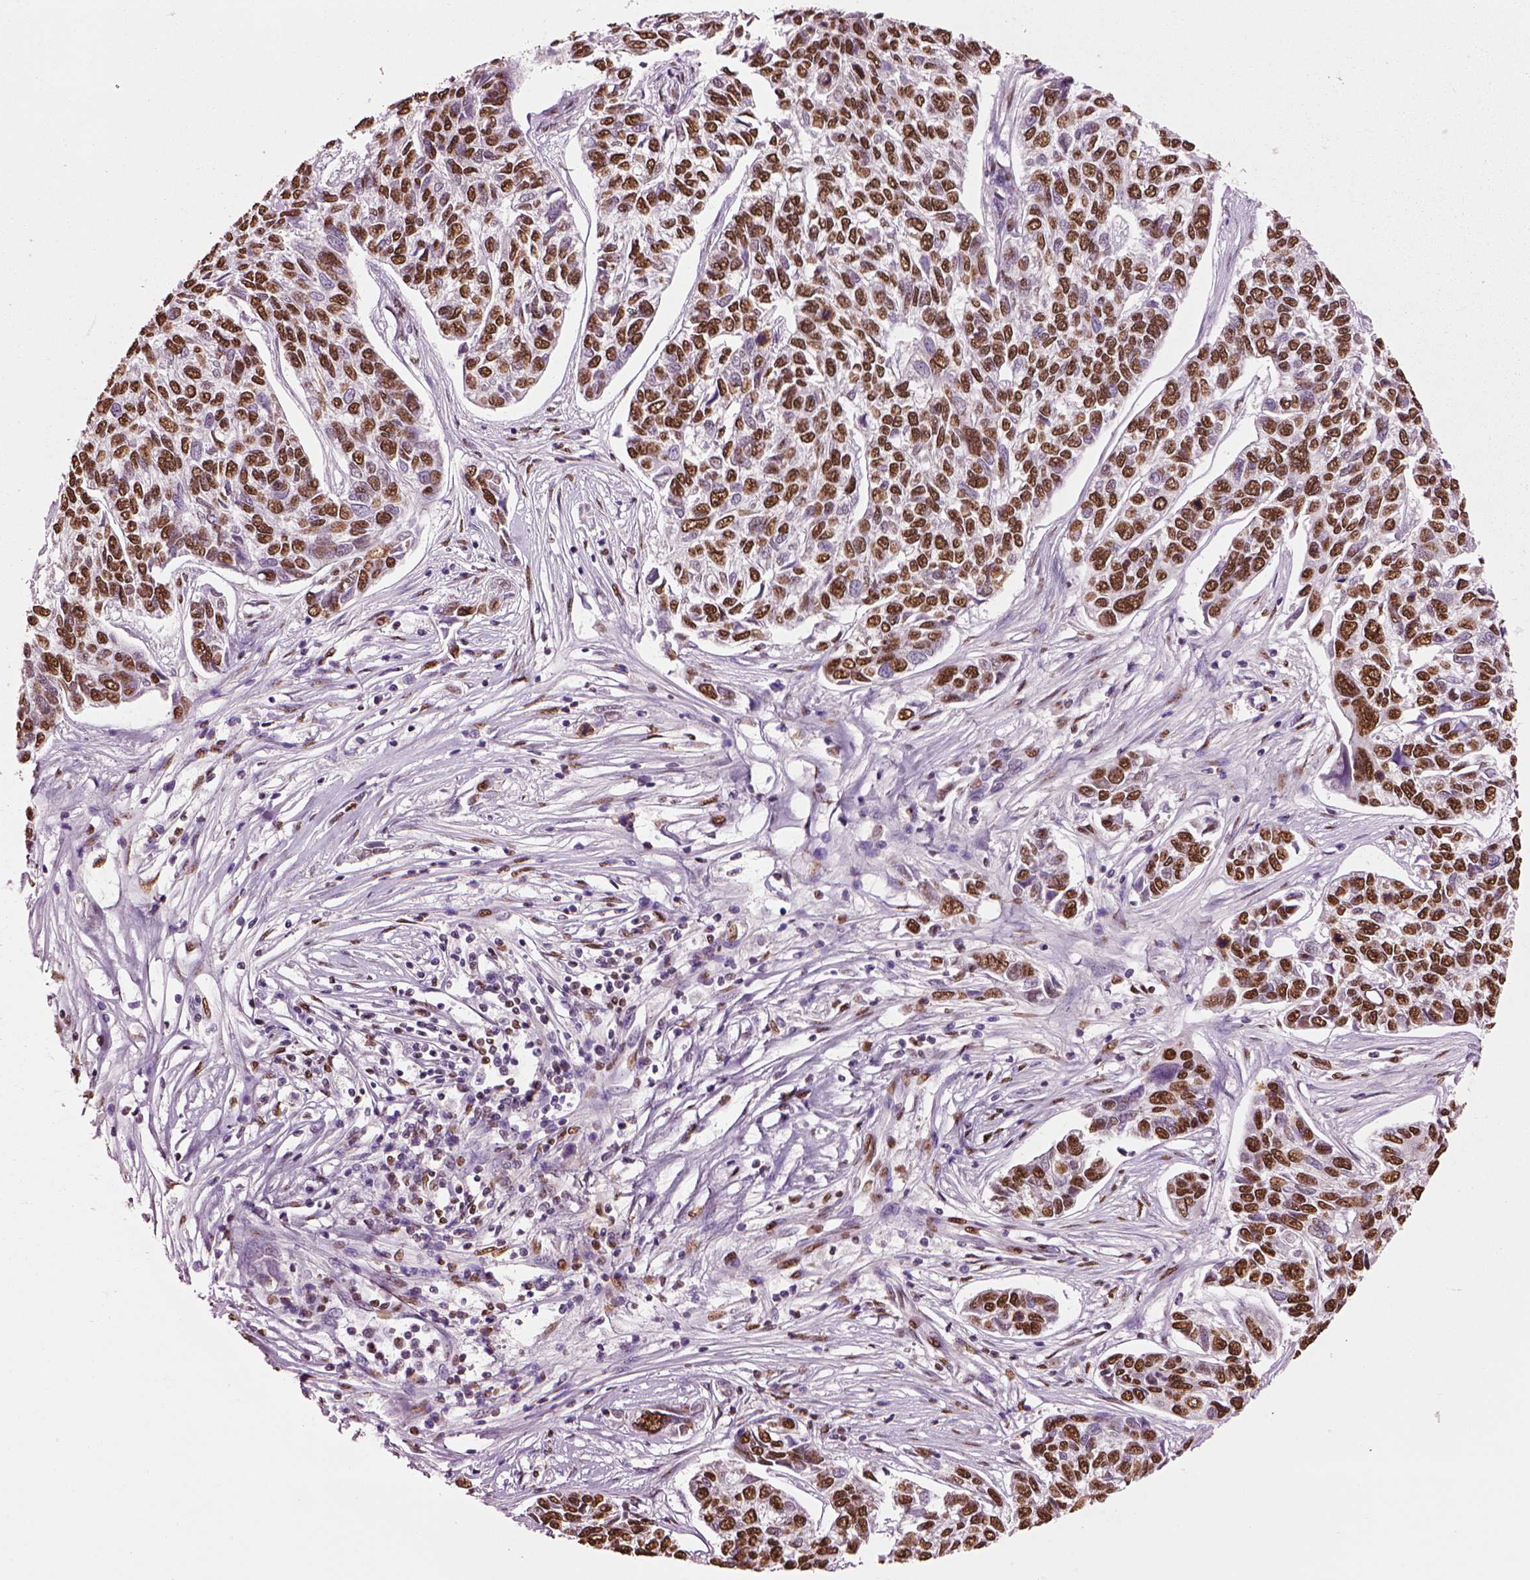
{"staining": {"intensity": "strong", "quantity": ">75%", "location": "nuclear"}, "tissue": "skin cancer", "cell_type": "Tumor cells", "image_type": "cancer", "snomed": [{"axis": "morphology", "description": "Basal cell carcinoma"}, {"axis": "topography", "description": "Skin"}], "caption": "This histopathology image reveals IHC staining of human skin basal cell carcinoma, with high strong nuclear staining in approximately >75% of tumor cells.", "gene": "DDX3X", "patient": {"sex": "female", "age": 65}}